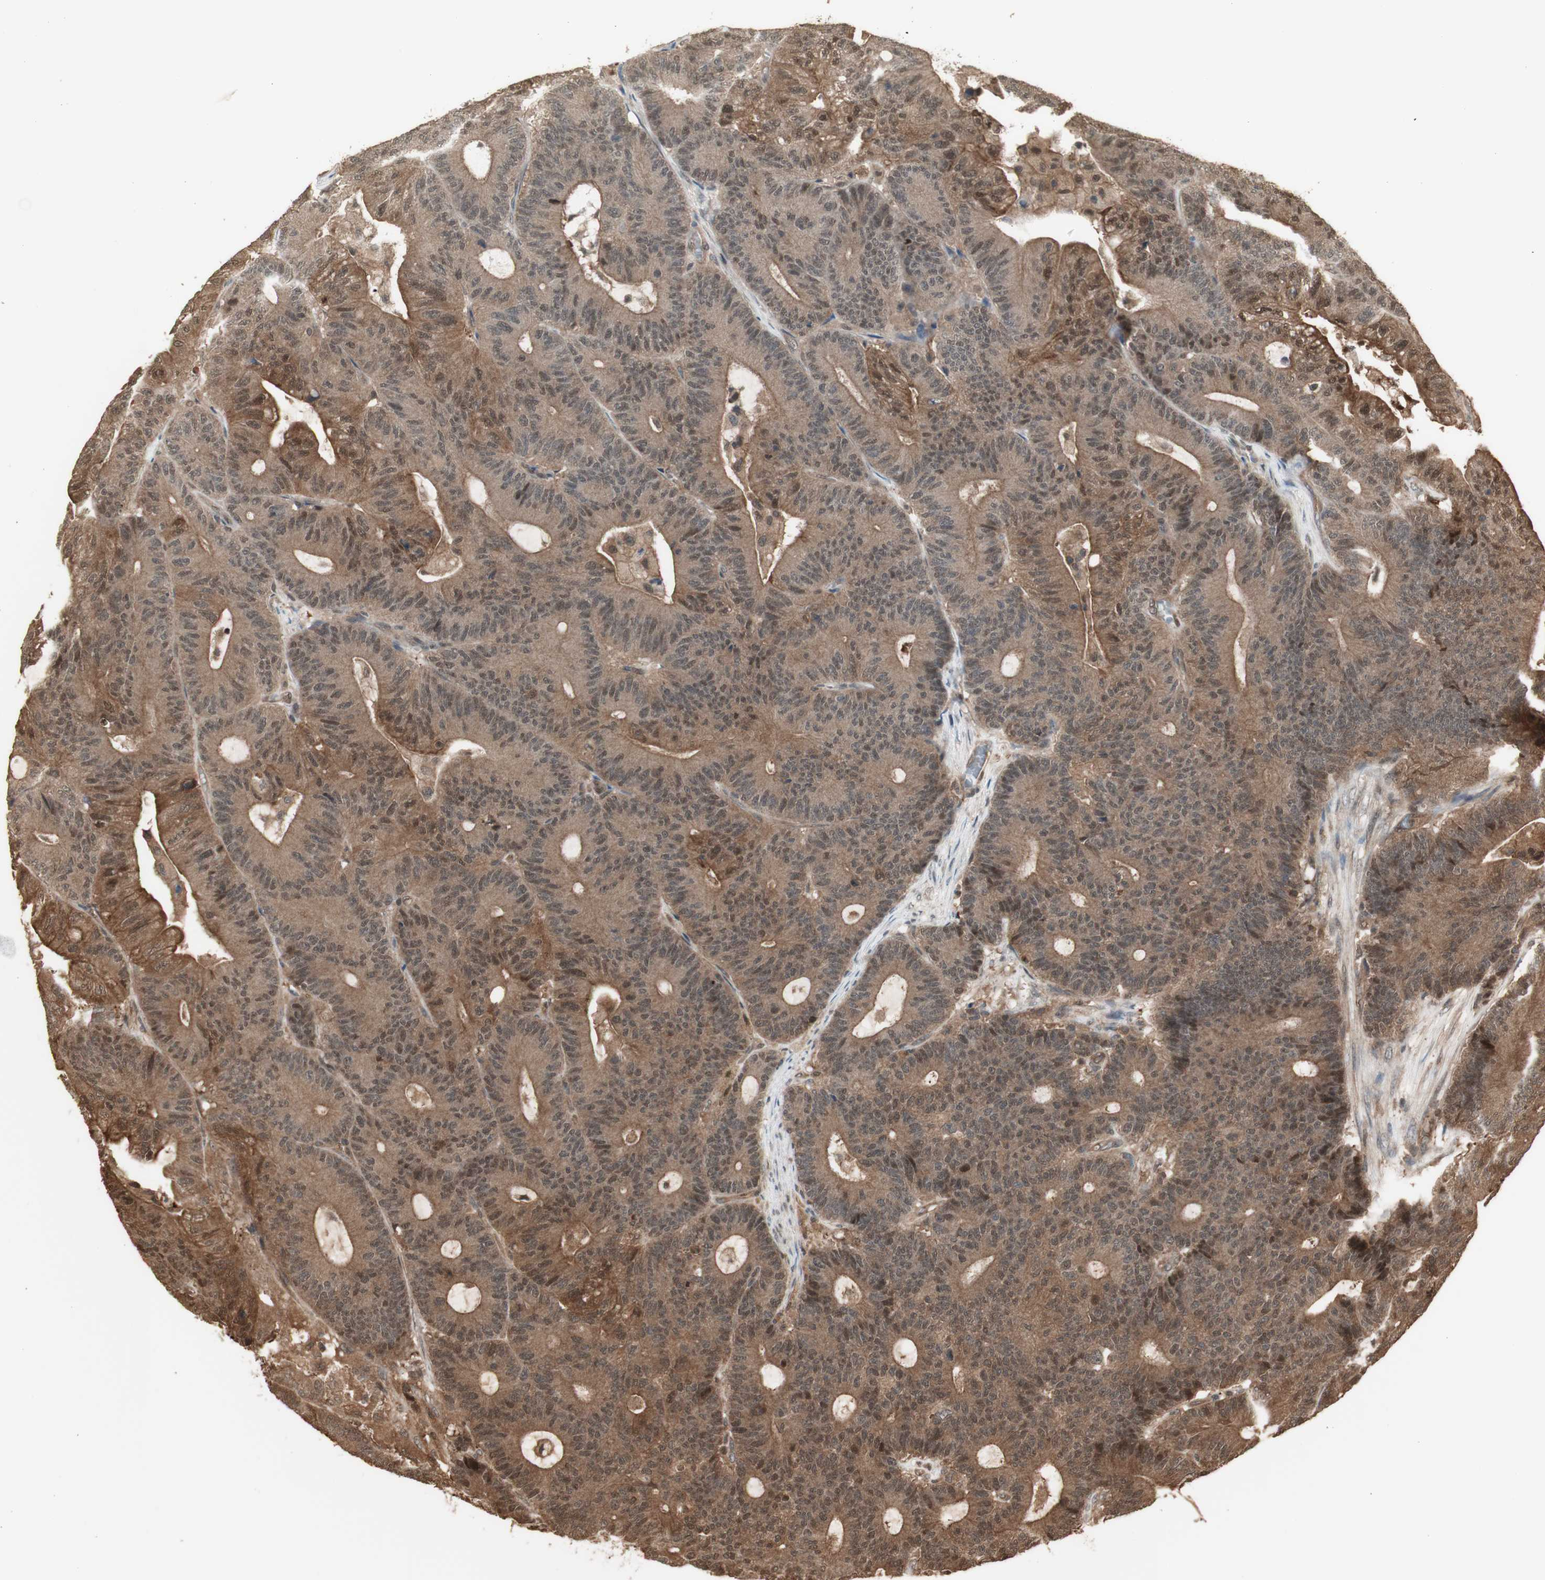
{"staining": {"intensity": "moderate", "quantity": "25%-75%", "location": "cytoplasmic/membranous"}, "tissue": "colorectal cancer", "cell_type": "Tumor cells", "image_type": "cancer", "snomed": [{"axis": "morphology", "description": "Adenocarcinoma, NOS"}, {"axis": "topography", "description": "Colon"}], "caption": "This micrograph reveals adenocarcinoma (colorectal) stained with immunohistochemistry to label a protein in brown. The cytoplasmic/membranous of tumor cells show moderate positivity for the protein. Nuclei are counter-stained blue.", "gene": "YWHAB", "patient": {"sex": "female", "age": 84}}